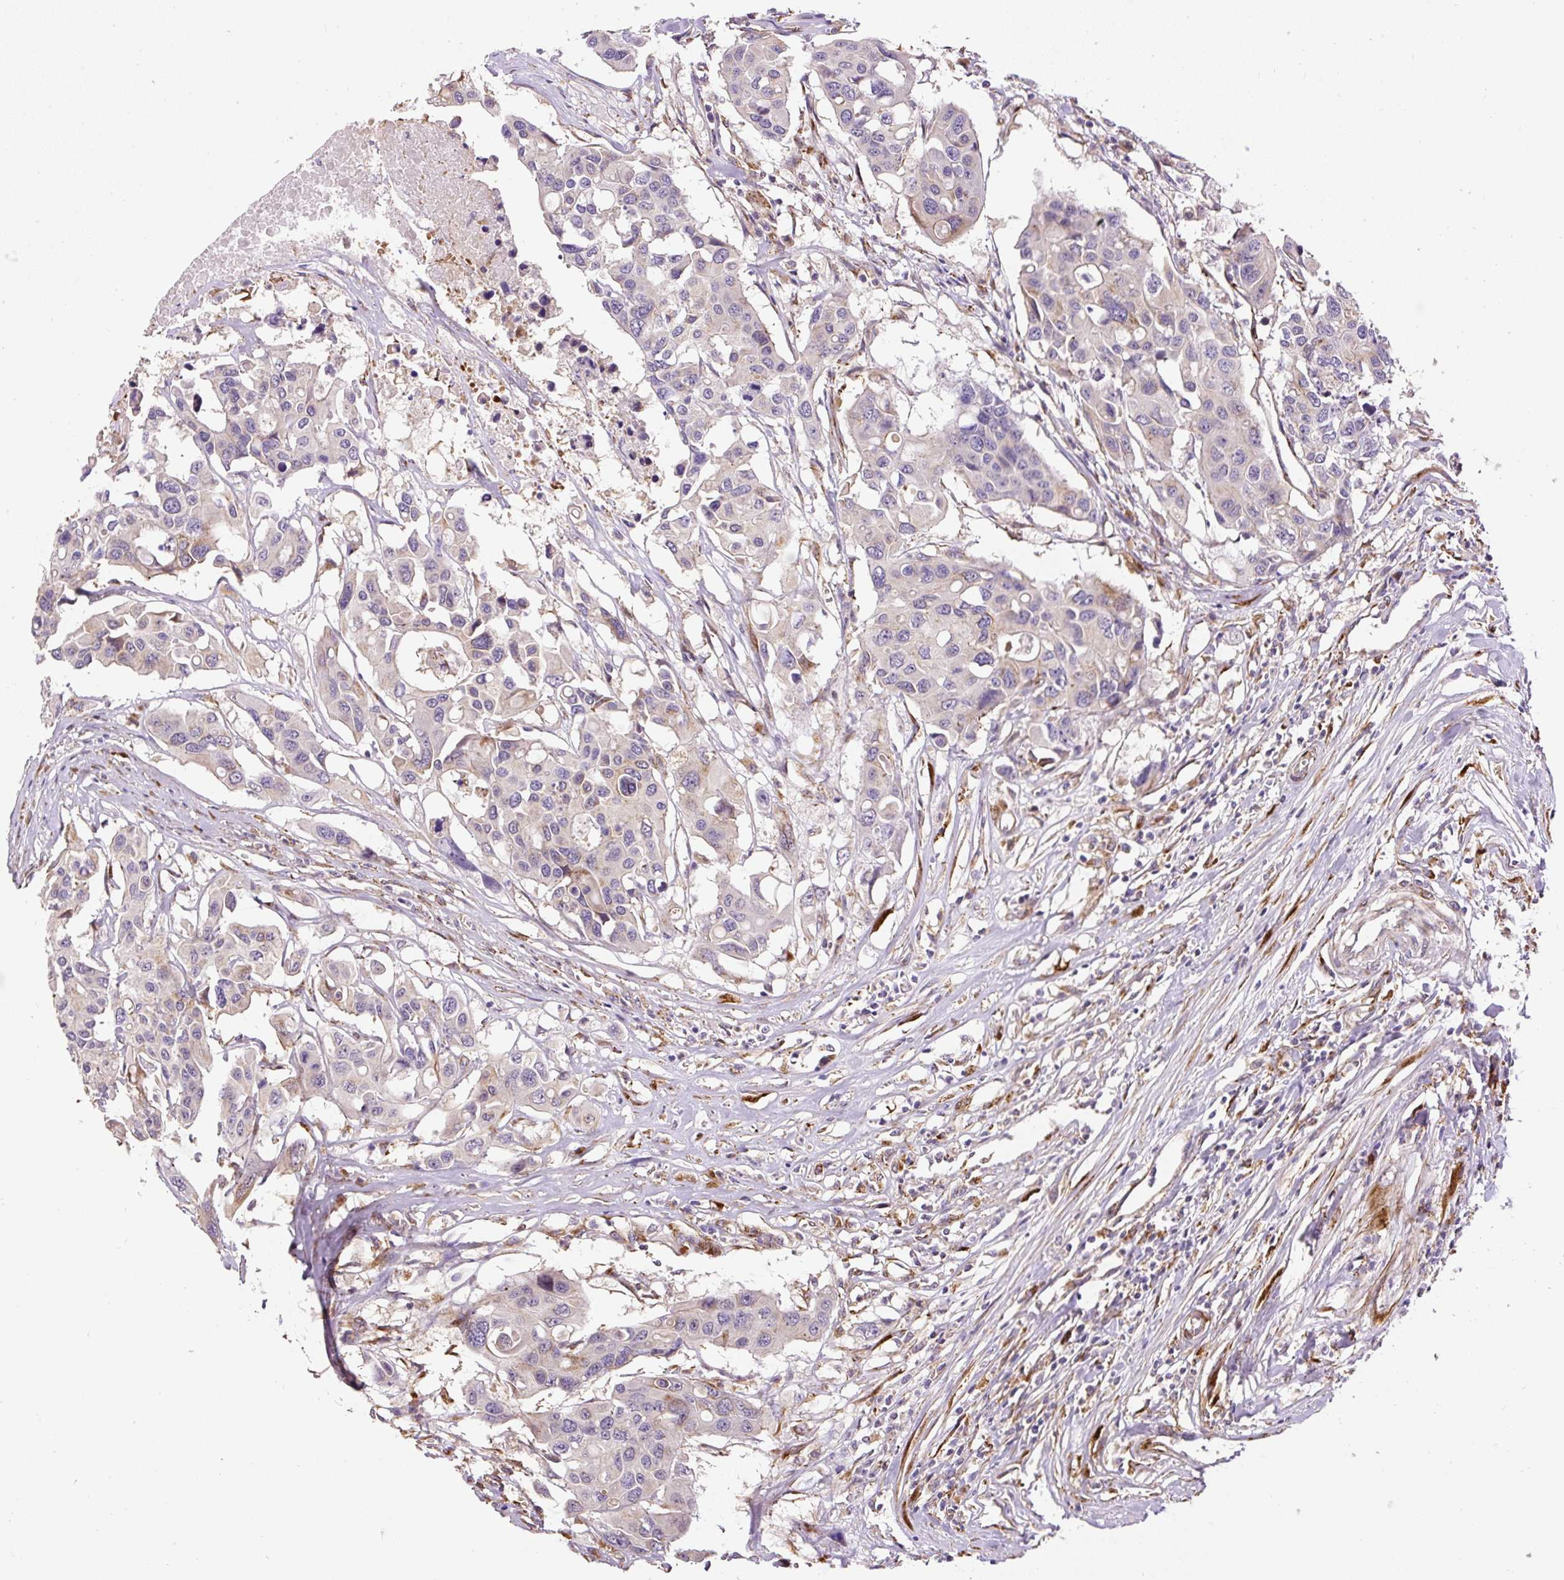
{"staining": {"intensity": "moderate", "quantity": "<25%", "location": "cytoplasmic/membranous"}, "tissue": "colorectal cancer", "cell_type": "Tumor cells", "image_type": "cancer", "snomed": [{"axis": "morphology", "description": "Adenocarcinoma, NOS"}, {"axis": "topography", "description": "Colon"}], "caption": "Human colorectal cancer stained with a brown dye displays moderate cytoplasmic/membranous positive staining in approximately <25% of tumor cells.", "gene": "RNF170", "patient": {"sex": "male", "age": 77}}